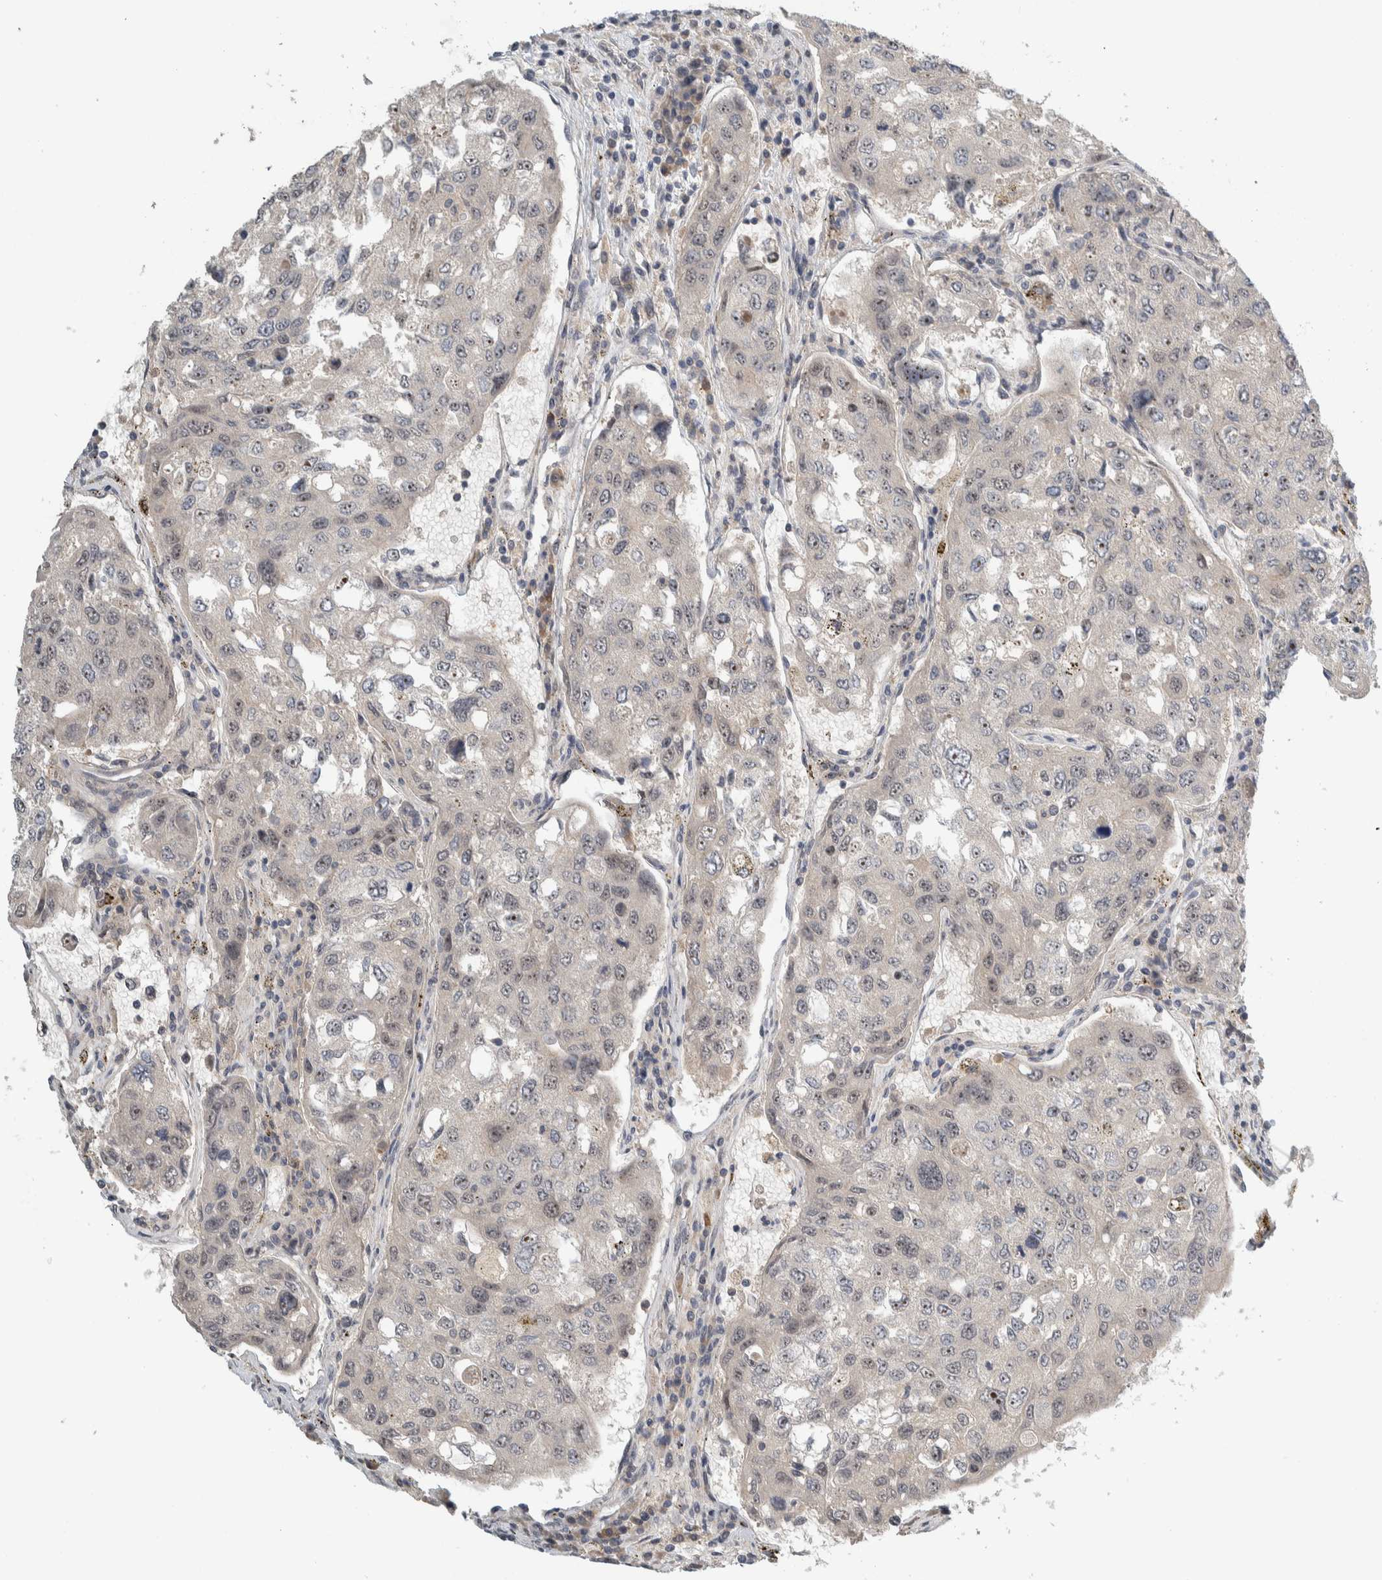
{"staining": {"intensity": "weak", "quantity": "<25%", "location": "nuclear"}, "tissue": "urothelial cancer", "cell_type": "Tumor cells", "image_type": "cancer", "snomed": [{"axis": "morphology", "description": "Urothelial carcinoma, High grade"}, {"axis": "topography", "description": "Lymph node"}, {"axis": "topography", "description": "Urinary bladder"}], "caption": "Immunohistochemistry (IHC) image of neoplastic tissue: human urothelial carcinoma (high-grade) stained with DAB (3,3'-diaminobenzidine) shows no significant protein staining in tumor cells.", "gene": "MPRIP", "patient": {"sex": "male", "age": 51}}